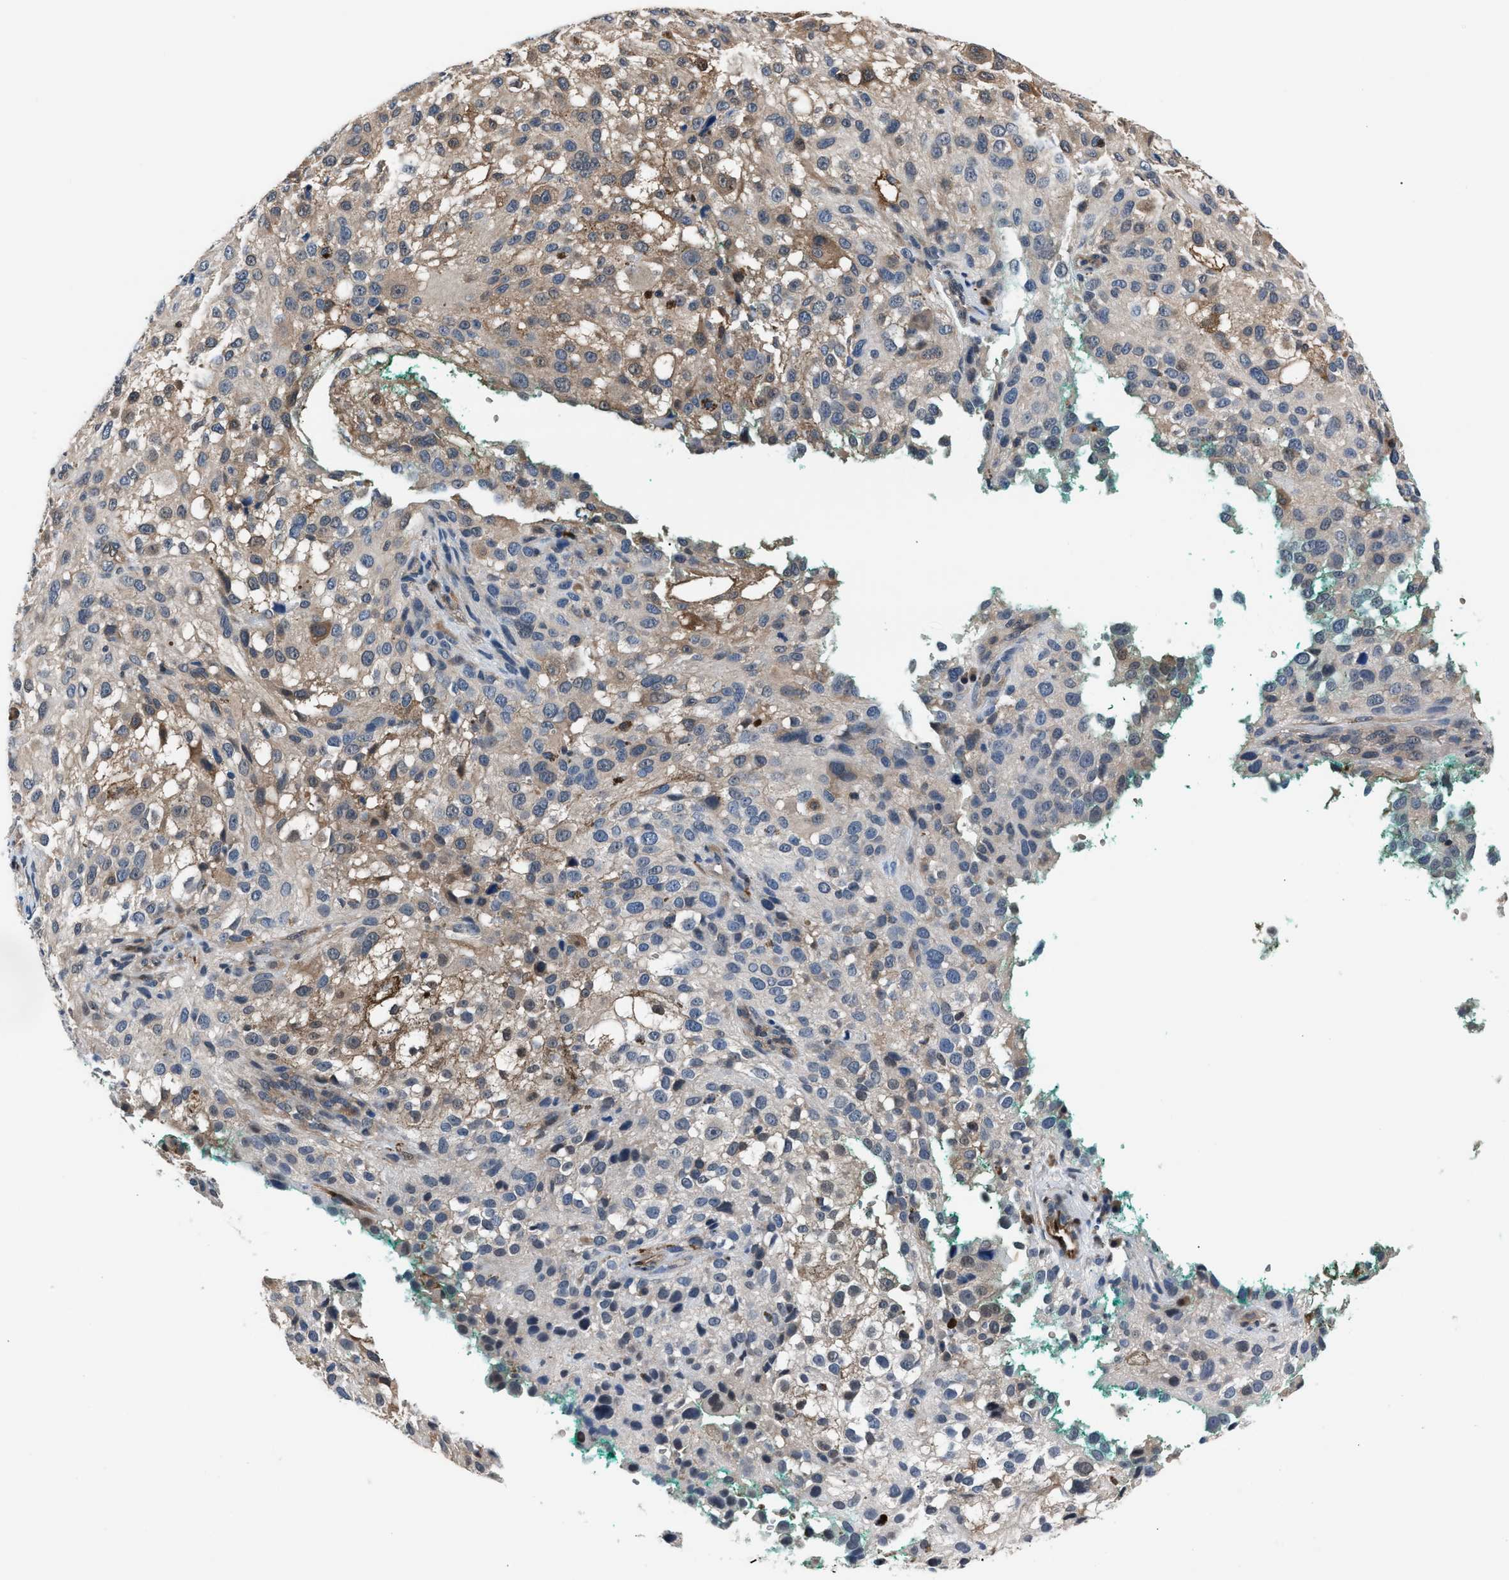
{"staining": {"intensity": "weak", "quantity": "25%-75%", "location": "cytoplasmic/membranous"}, "tissue": "melanoma", "cell_type": "Tumor cells", "image_type": "cancer", "snomed": [{"axis": "morphology", "description": "Necrosis, NOS"}, {"axis": "morphology", "description": "Malignant melanoma, NOS"}, {"axis": "topography", "description": "Skin"}], "caption": "Immunohistochemistry image of human malignant melanoma stained for a protein (brown), which displays low levels of weak cytoplasmic/membranous expression in about 25%-75% of tumor cells.", "gene": "PPA1", "patient": {"sex": "female", "age": 87}}